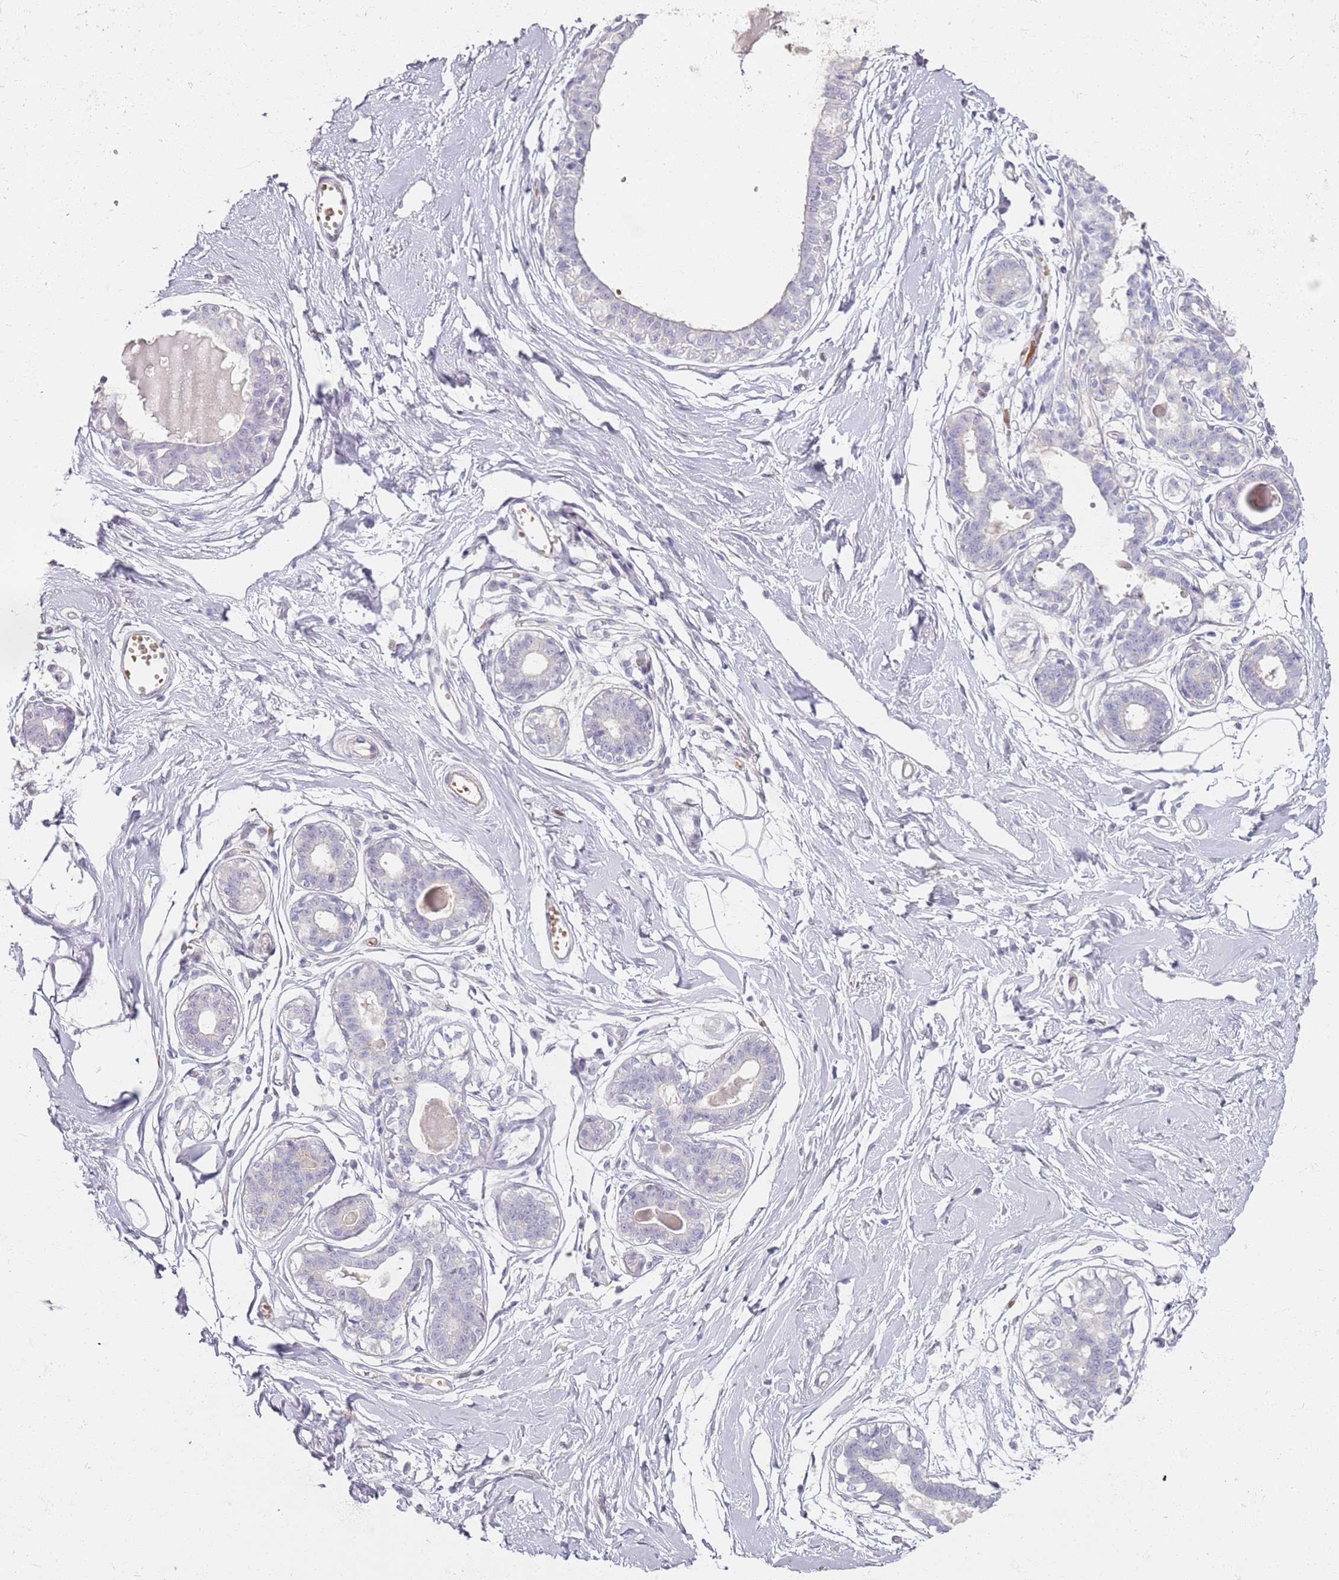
{"staining": {"intensity": "negative", "quantity": "none", "location": "none"}, "tissue": "breast", "cell_type": "Adipocytes", "image_type": "normal", "snomed": [{"axis": "morphology", "description": "Normal tissue, NOS"}, {"axis": "topography", "description": "Breast"}], "caption": "Adipocytes show no significant expression in normal breast. (DAB IHC, high magnification).", "gene": "CD40LG", "patient": {"sex": "female", "age": 45}}